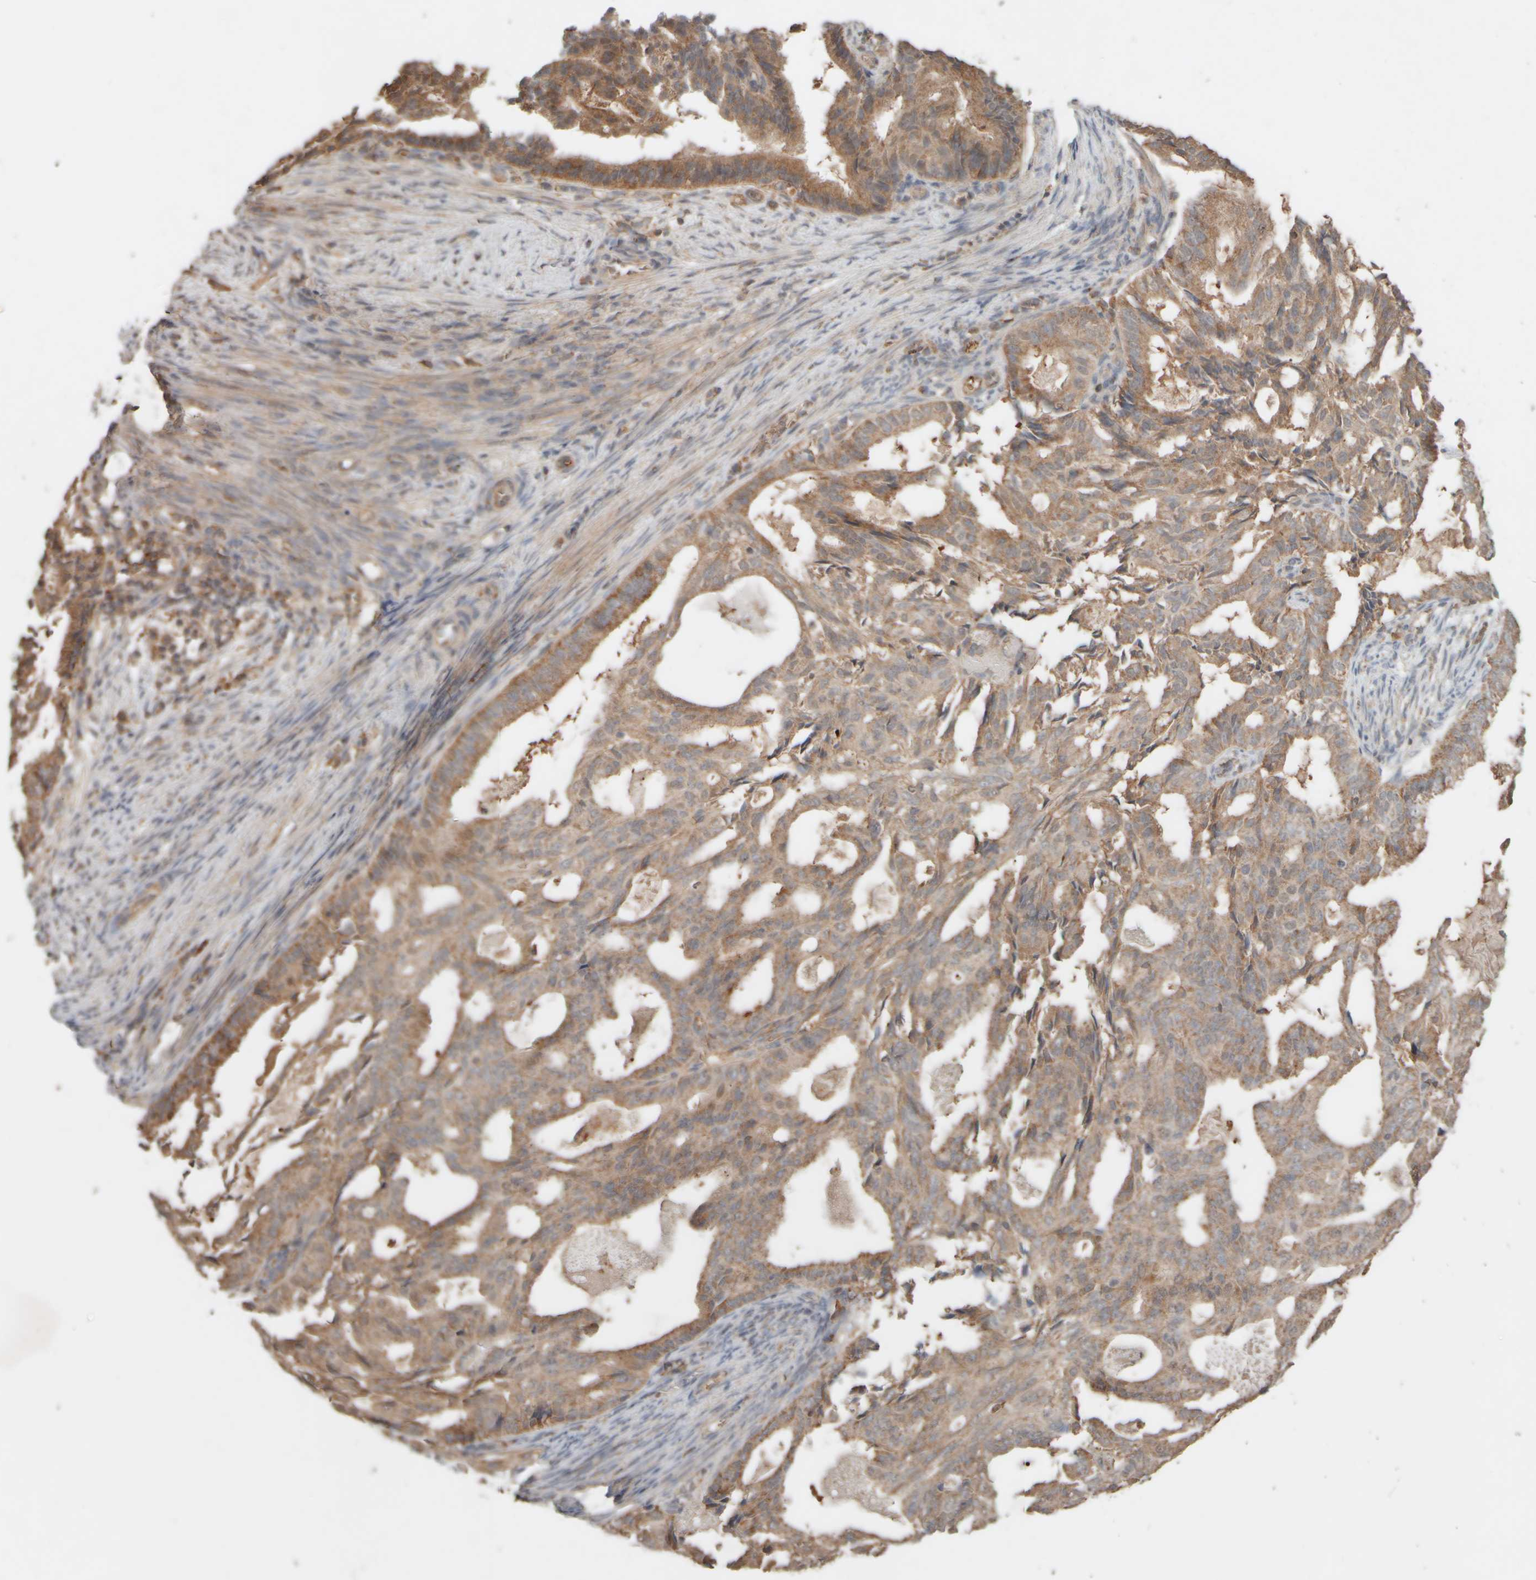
{"staining": {"intensity": "moderate", "quantity": ">75%", "location": "cytoplasmic/membranous"}, "tissue": "endometrial cancer", "cell_type": "Tumor cells", "image_type": "cancer", "snomed": [{"axis": "morphology", "description": "Adenocarcinoma, NOS"}, {"axis": "topography", "description": "Endometrium"}], "caption": "IHC of endometrial adenocarcinoma exhibits medium levels of moderate cytoplasmic/membranous expression in approximately >75% of tumor cells. The protein of interest is stained brown, and the nuclei are stained in blue (DAB IHC with brightfield microscopy, high magnification).", "gene": "EIF2B3", "patient": {"sex": "female", "age": 58}}